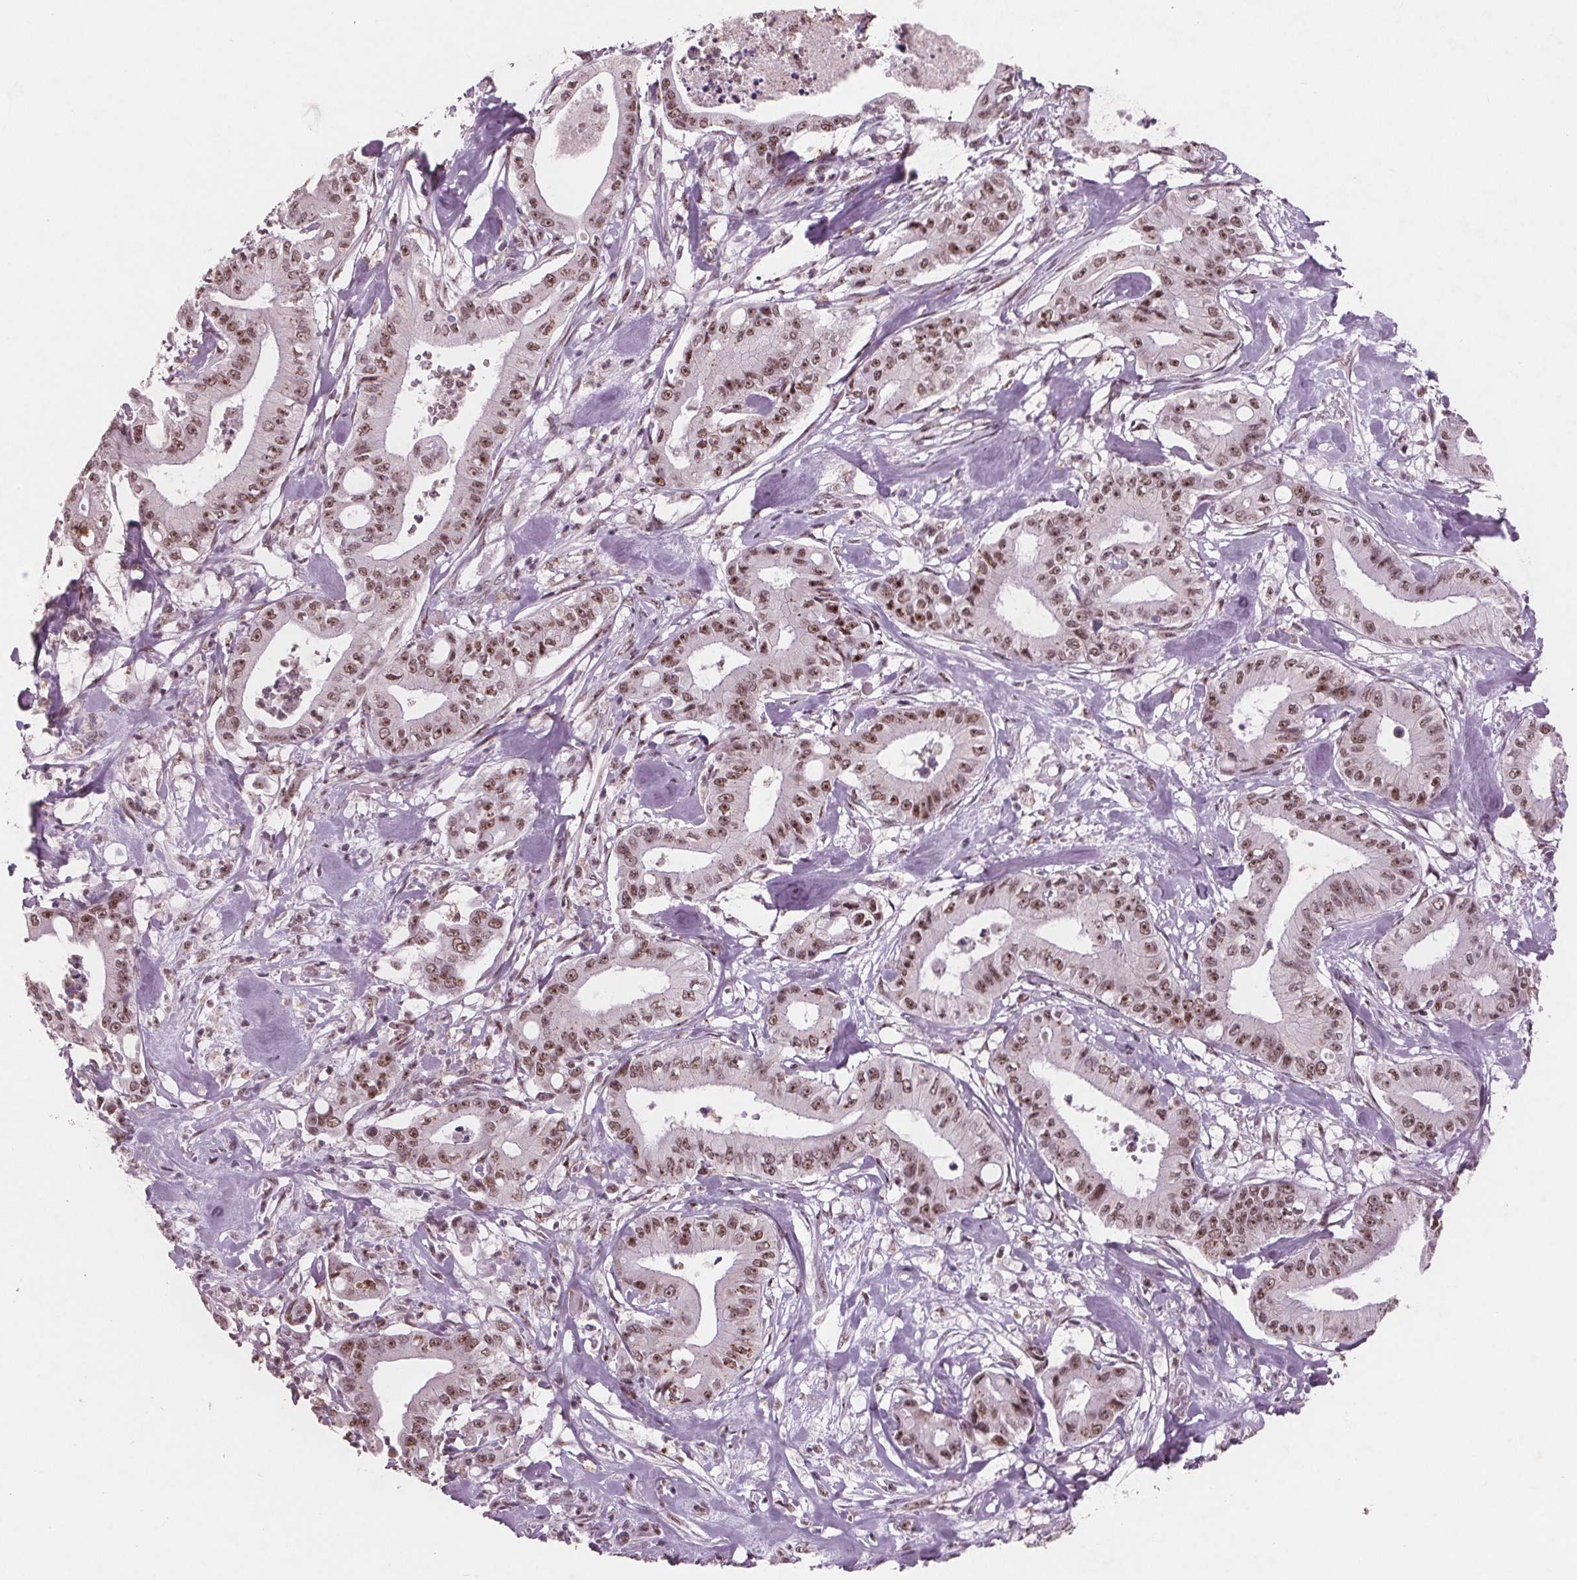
{"staining": {"intensity": "moderate", "quantity": ">75%", "location": "nuclear"}, "tissue": "pancreatic cancer", "cell_type": "Tumor cells", "image_type": "cancer", "snomed": [{"axis": "morphology", "description": "Adenocarcinoma, NOS"}, {"axis": "topography", "description": "Pancreas"}], "caption": "Approximately >75% of tumor cells in pancreatic cancer (adenocarcinoma) show moderate nuclear protein staining as visualized by brown immunohistochemical staining.", "gene": "RPS6KA2", "patient": {"sex": "male", "age": 71}}